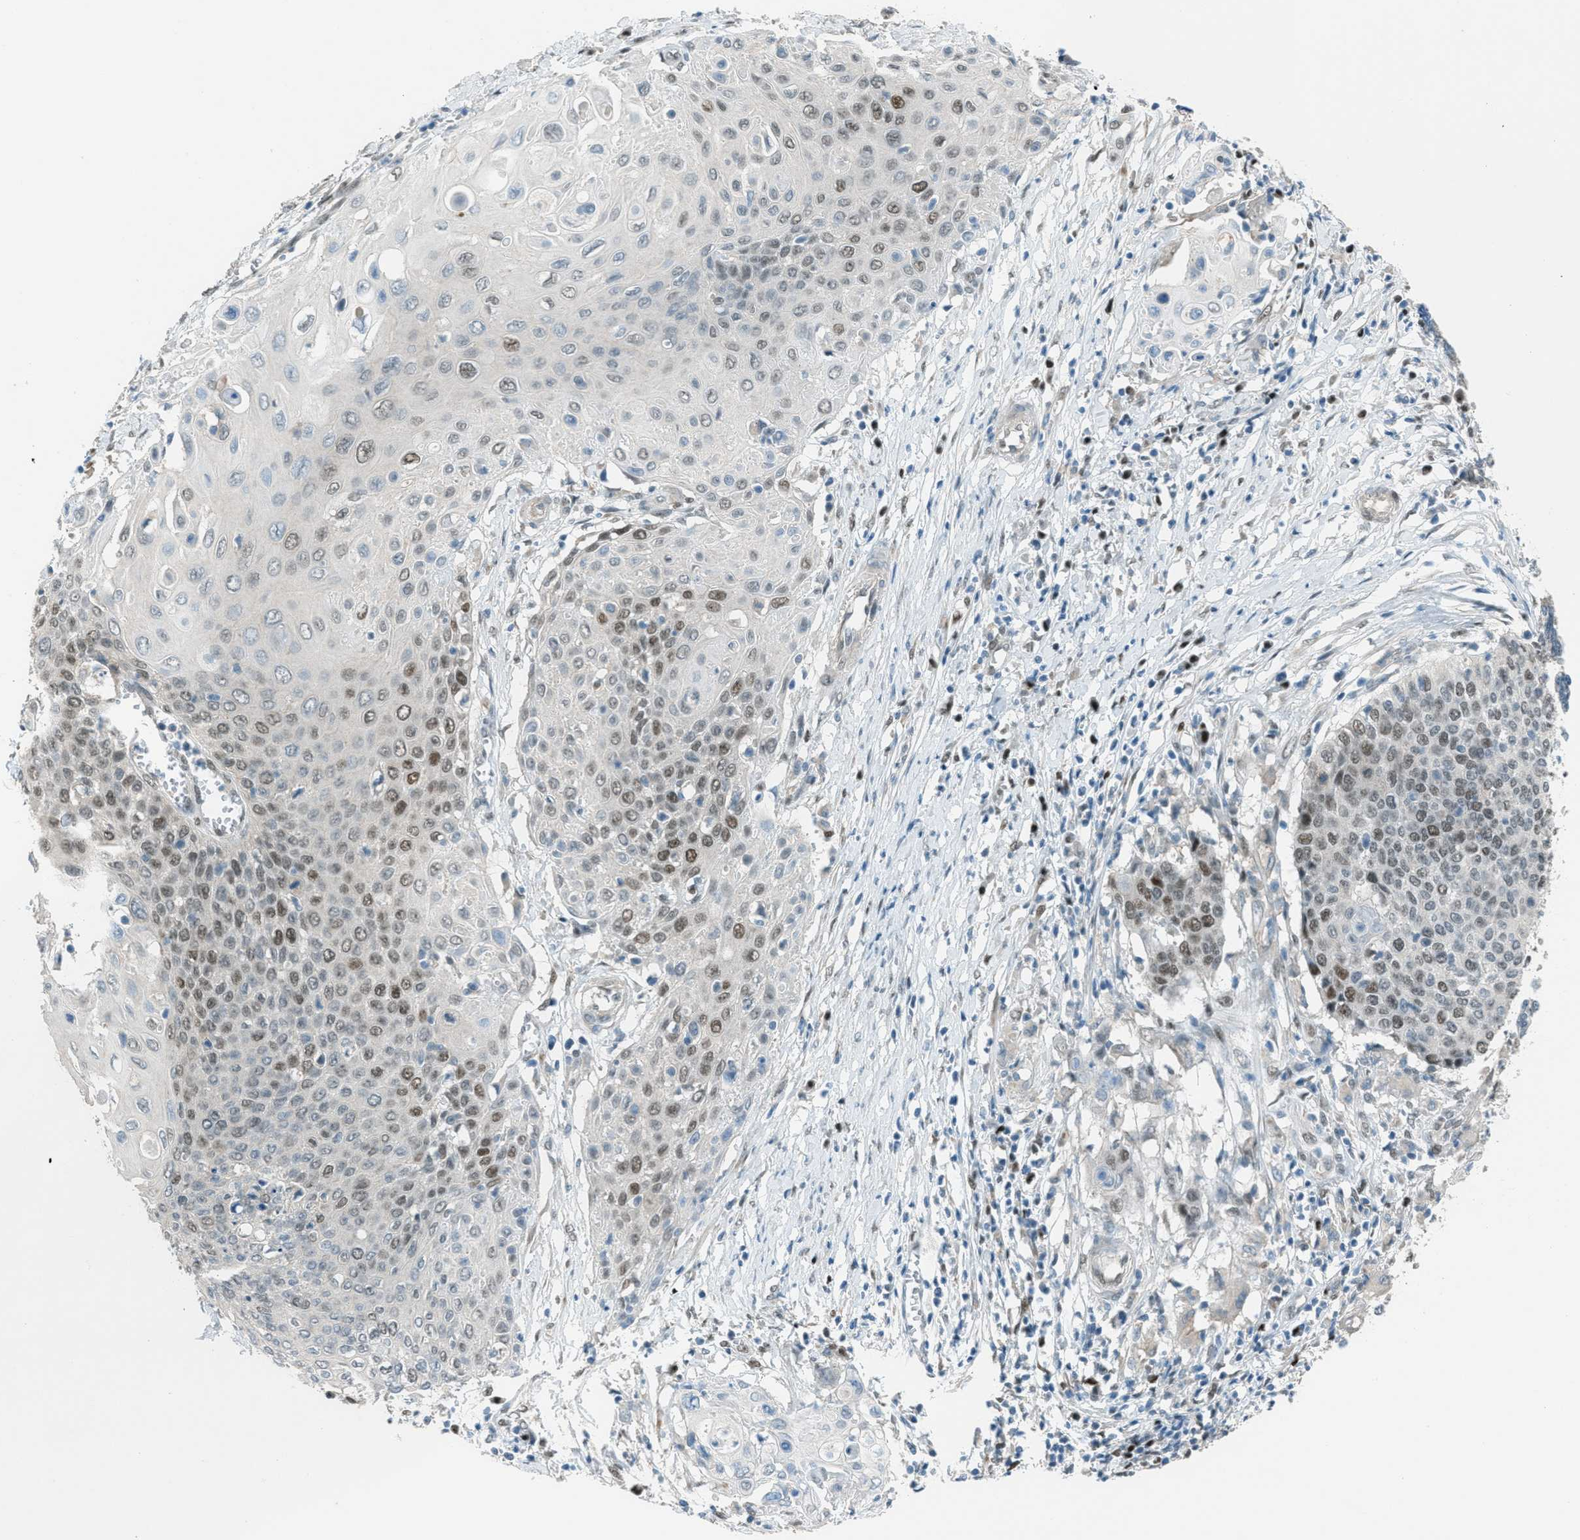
{"staining": {"intensity": "moderate", "quantity": "25%-75%", "location": "nuclear"}, "tissue": "cervical cancer", "cell_type": "Tumor cells", "image_type": "cancer", "snomed": [{"axis": "morphology", "description": "Squamous cell carcinoma, NOS"}, {"axis": "topography", "description": "Cervix"}], "caption": "Cervical cancer stained with a brown dye shows moderate nuclear positive staining in approximately 25%-75% of tumor cells.", "gene": "TCF3", "patient": {"sex": "female", "age": 39}}